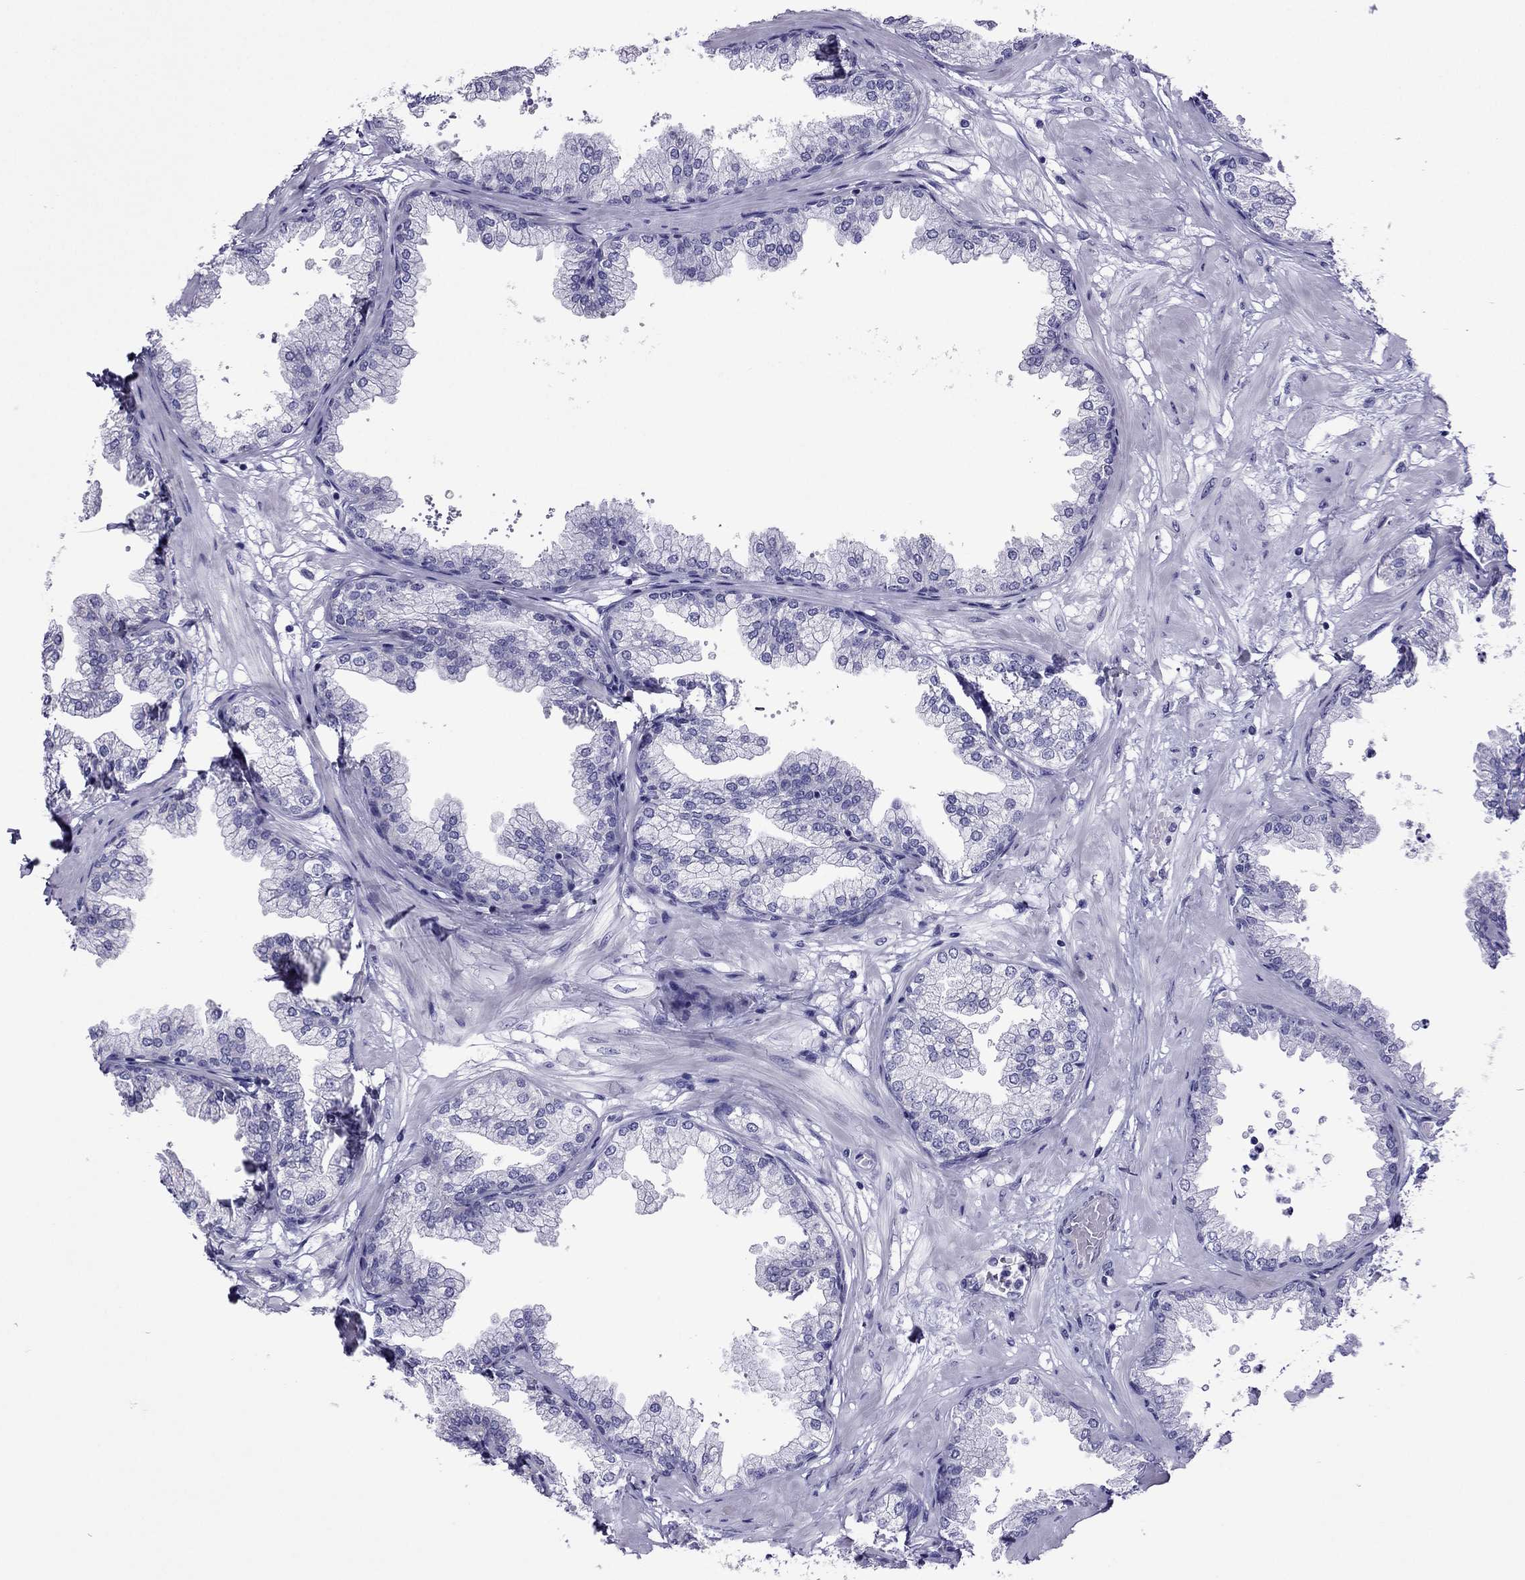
{"staining": {"intensity": "negative", "quantity": "none", "location": "none"}, "tissue": "prostate", "cell_type": "Glandular cells", "image_type": "normal", "snomed": [{"axis": "morphology", "description": "Normal tissue, NOS"}, {"axis": "topography", "description": "Prostate"}], "caption": "Immunohistochemistry micrograph of unremarkable prostate: human prostate stained with DAB displays no significant protein positivity in glandular cells. (Stains: DAB immunohistochemistry with hematoxylin counter stain, Microscopy: brightfield microscopy at high magnification).", "gene": "MYL11", "patient": {"sex": "male", "age": 37}}